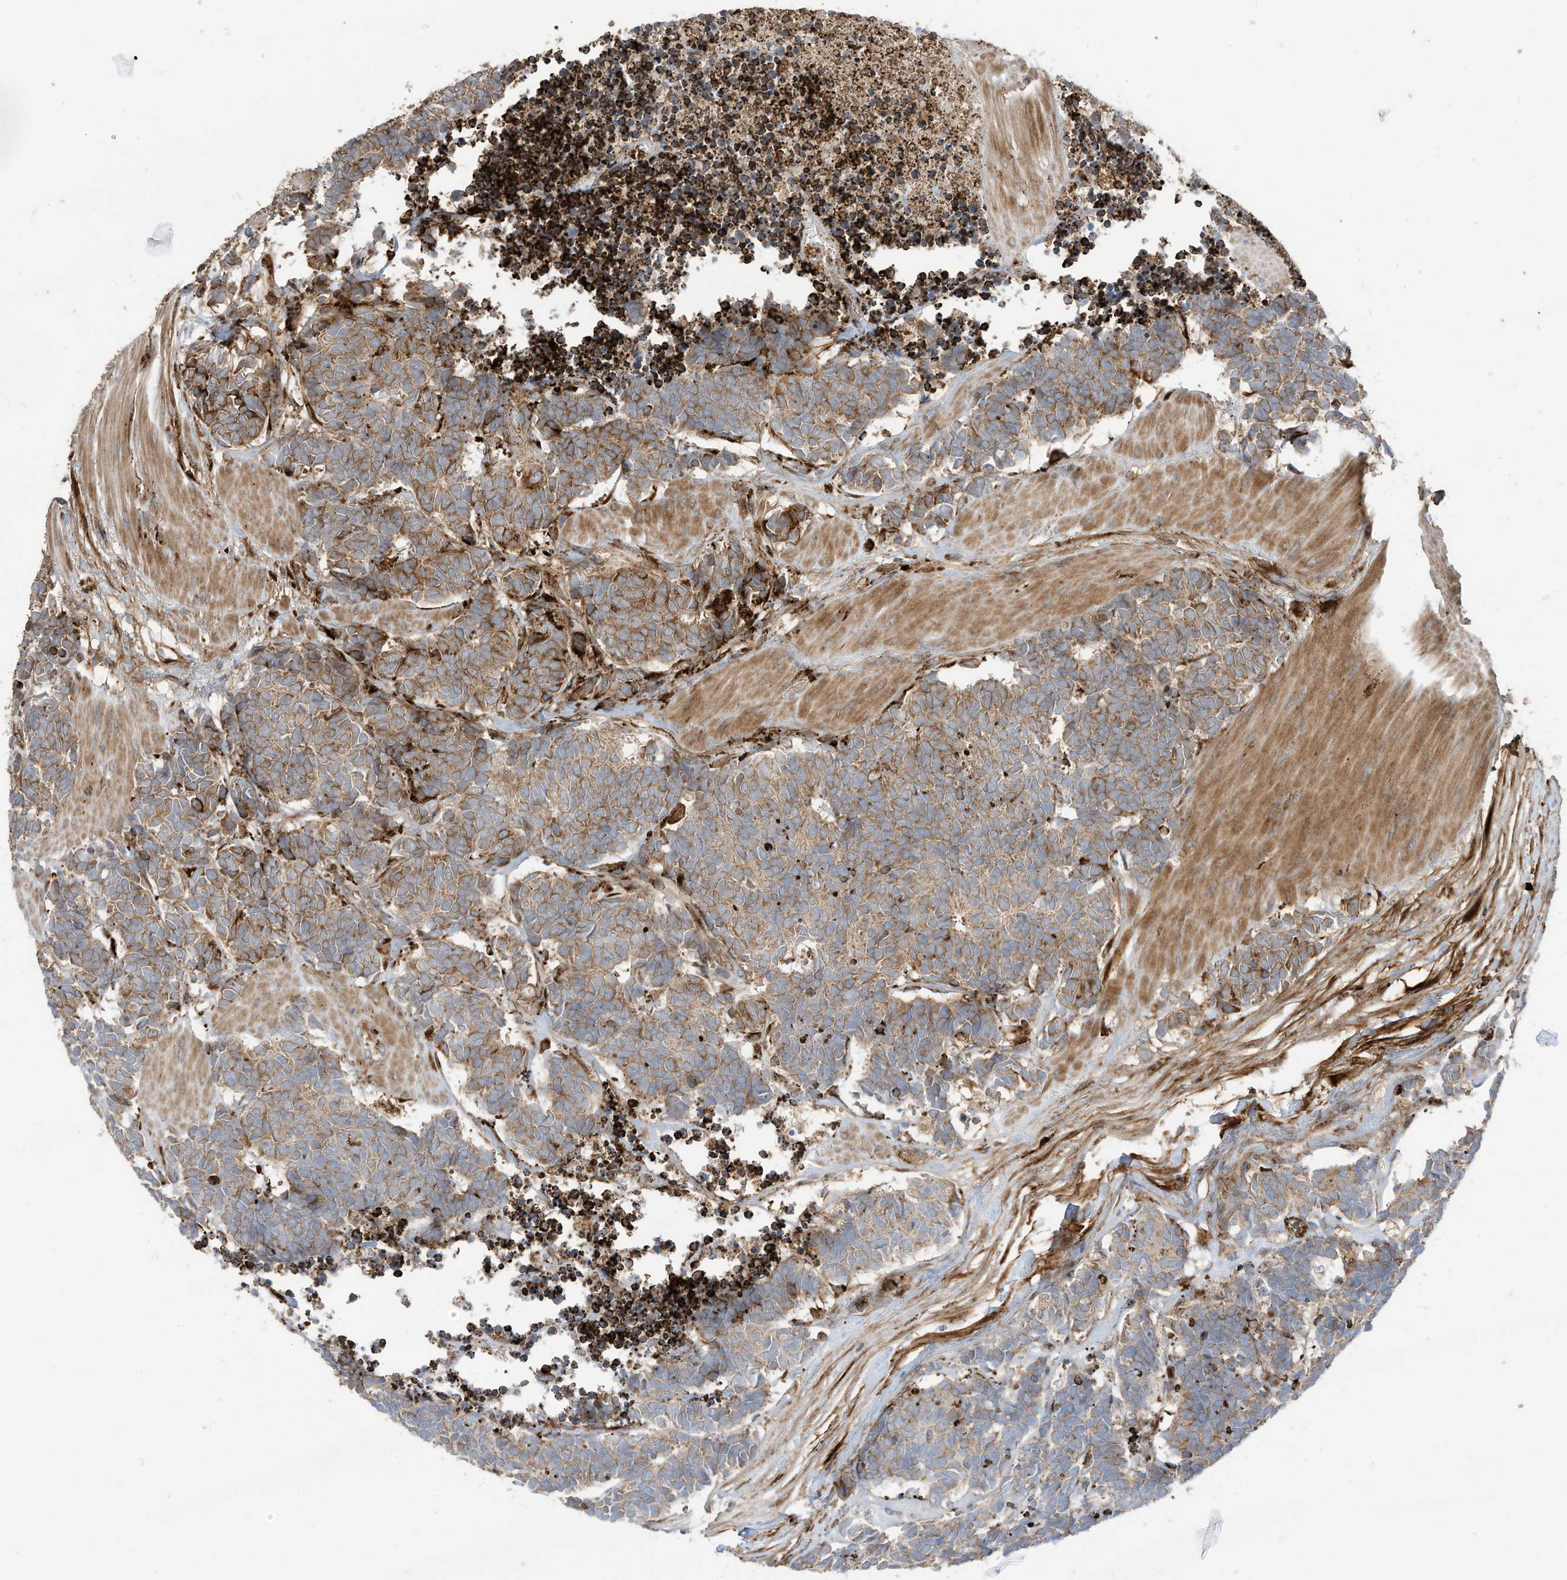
{"staining": {"intensity": "moderate", "quantity": ">75%", "location": "cytoplasmic/membranous"}, "tissue": "carcinoid", "cell_type": "Tumor cells", "image_type": "cancer", "snomed": [{"axis": "morphology", "description": "Carcinoma, NOS"}, {"axis": "morphology", "description": "Carcinoid, malignant, NOS"}, {"axis": "topography", "description": "Urinary bladder"}], "caption": "Immunohistochemical staining of carcinoid (malignant) displays medium levels of moderate cytoplasmic/membranous protein positivity in about >75% of tumor cells.", "gene": "TRNAU1AP", "patient": {"sex": "male", "age": 57}}